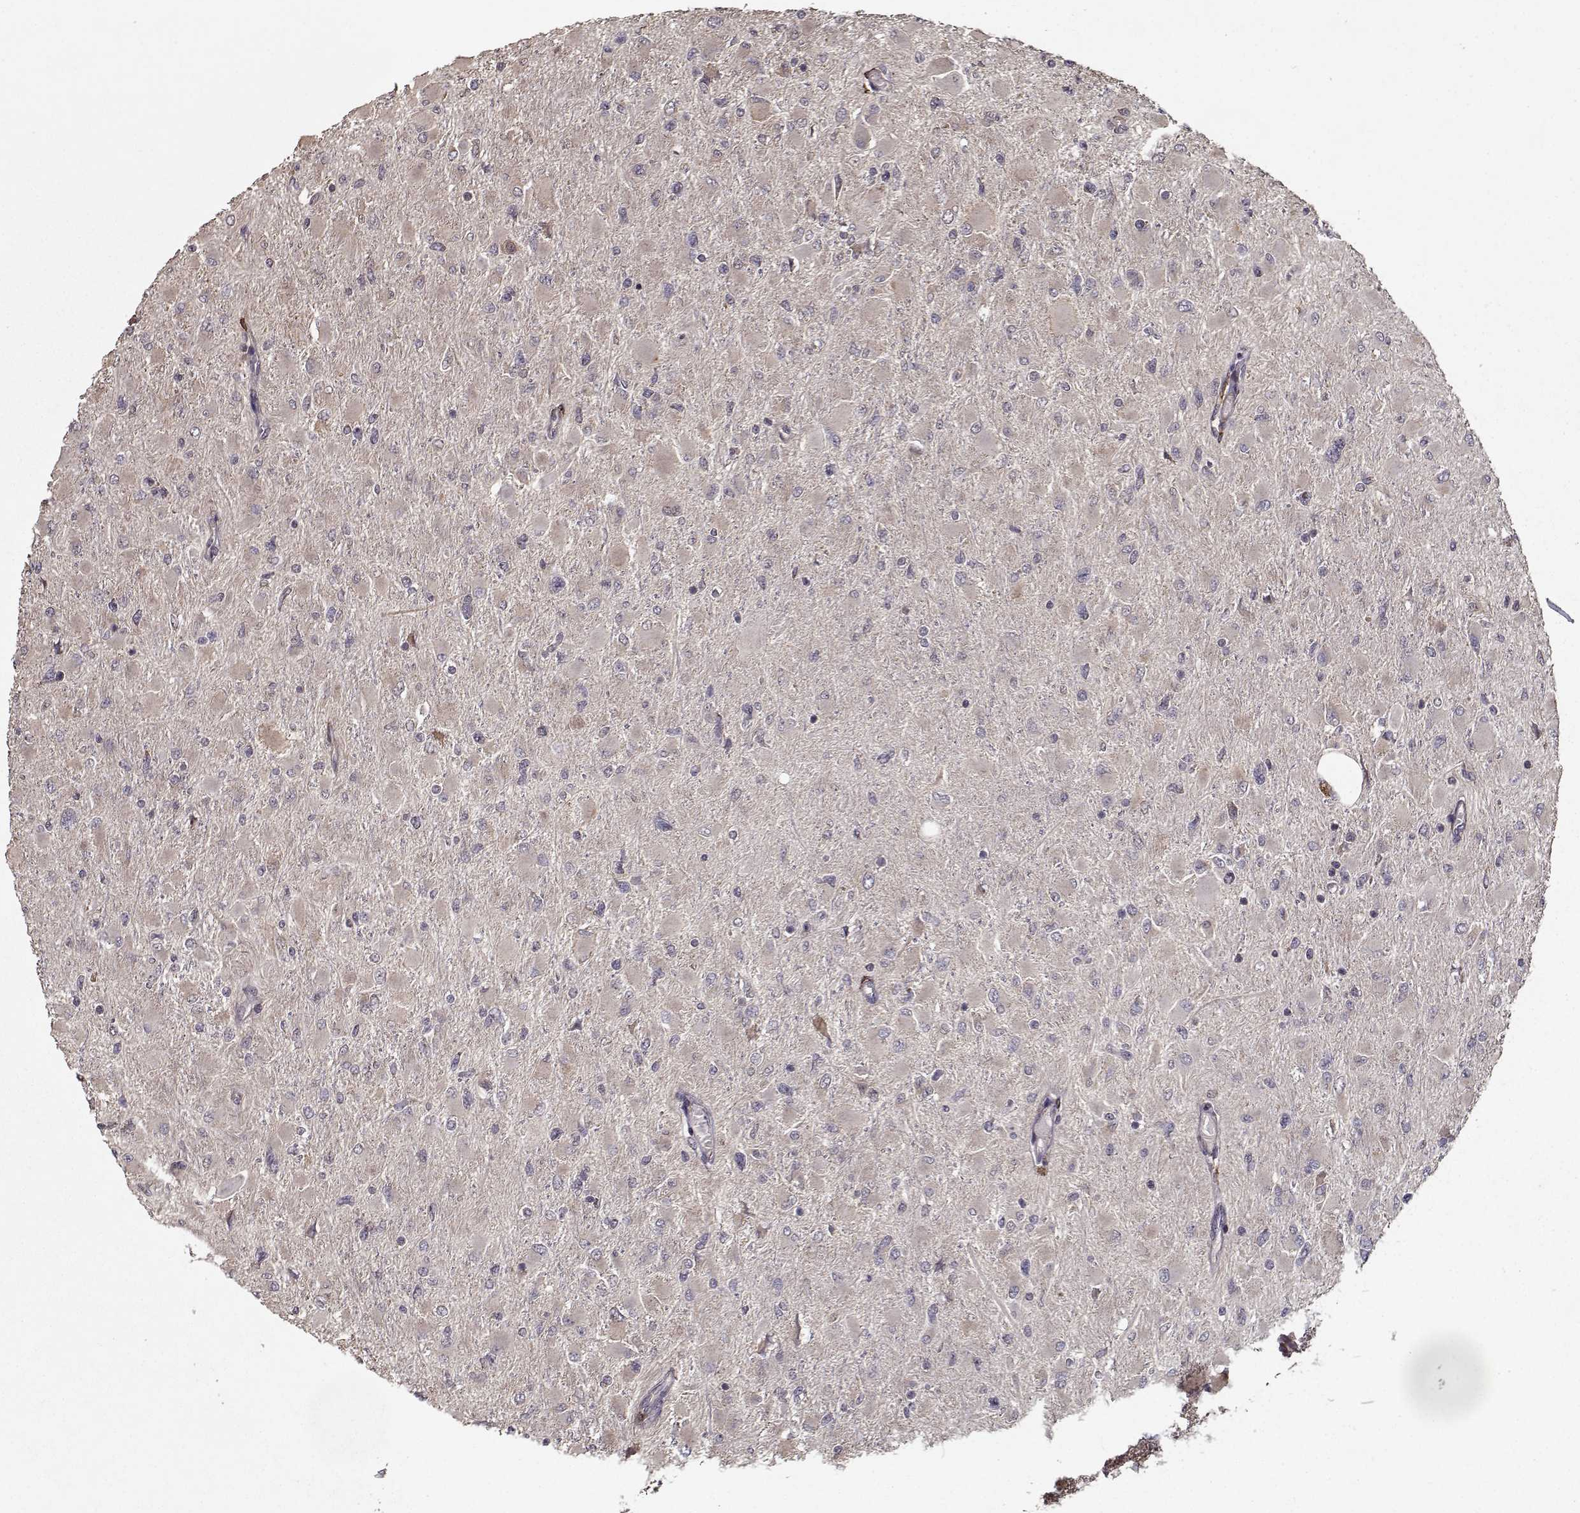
{"staining": {"intensity": "weak", "quantity": "<25%", "location": "cytoplasmic/membranous"}, "tissue": "glioma", "cell_type": "Tumor cells", "image_type": "cancer", "snomed": [{"axis": "morphology", "description": "Glioma, malignant, High grade"}, {"axis": "topography", "description": "Cerebral cortex"}], "caption": "This is an immunohistochemistry photomicrograph of malignant glioma (high-grade). There is no positivity in tumor cells.", "gene": "IMMP1L", "patient": {"sex": "female", "age": 36}}